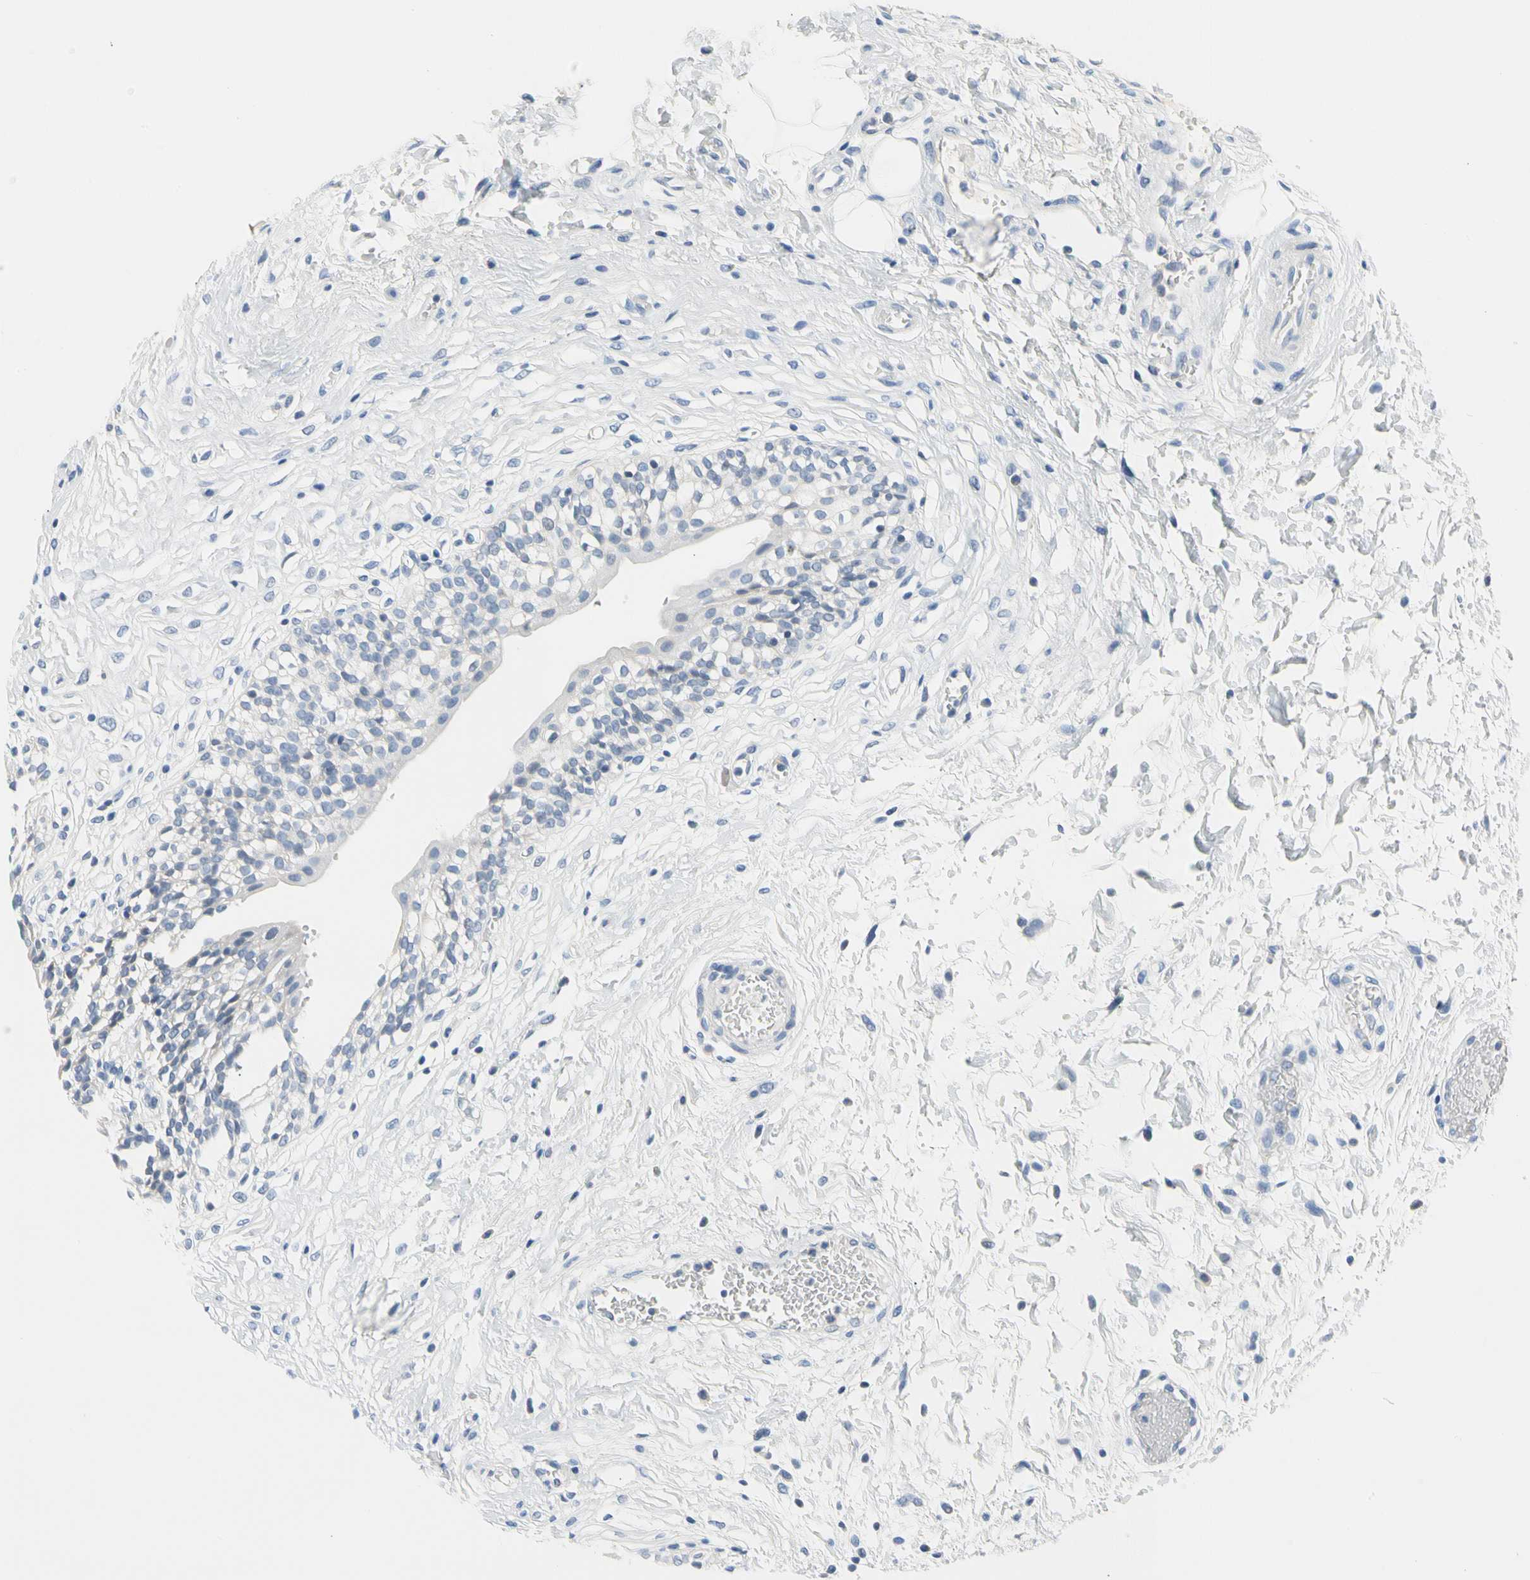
{"staining": {"intensity": "negative", "quantity": "none", "location": "none"}, "tissue": "urinary bladder", "cell_type": "Urothelial cells", "image_type": "normal", "snomed": [{"axis": "morphology", "description": "Adenocarcinoma, NOS"}, {"axis": "topography", "description": "Urinary bladder"}], "caption": "A high-resolution photomicrograph shows immunohistochemistry (IHC) staining of unremarkable urinary bladder, which demonstrates no significant positivity in urothelial cells.", "gene": "MARK1", "patient": {"sex": "male", "age": 61}}